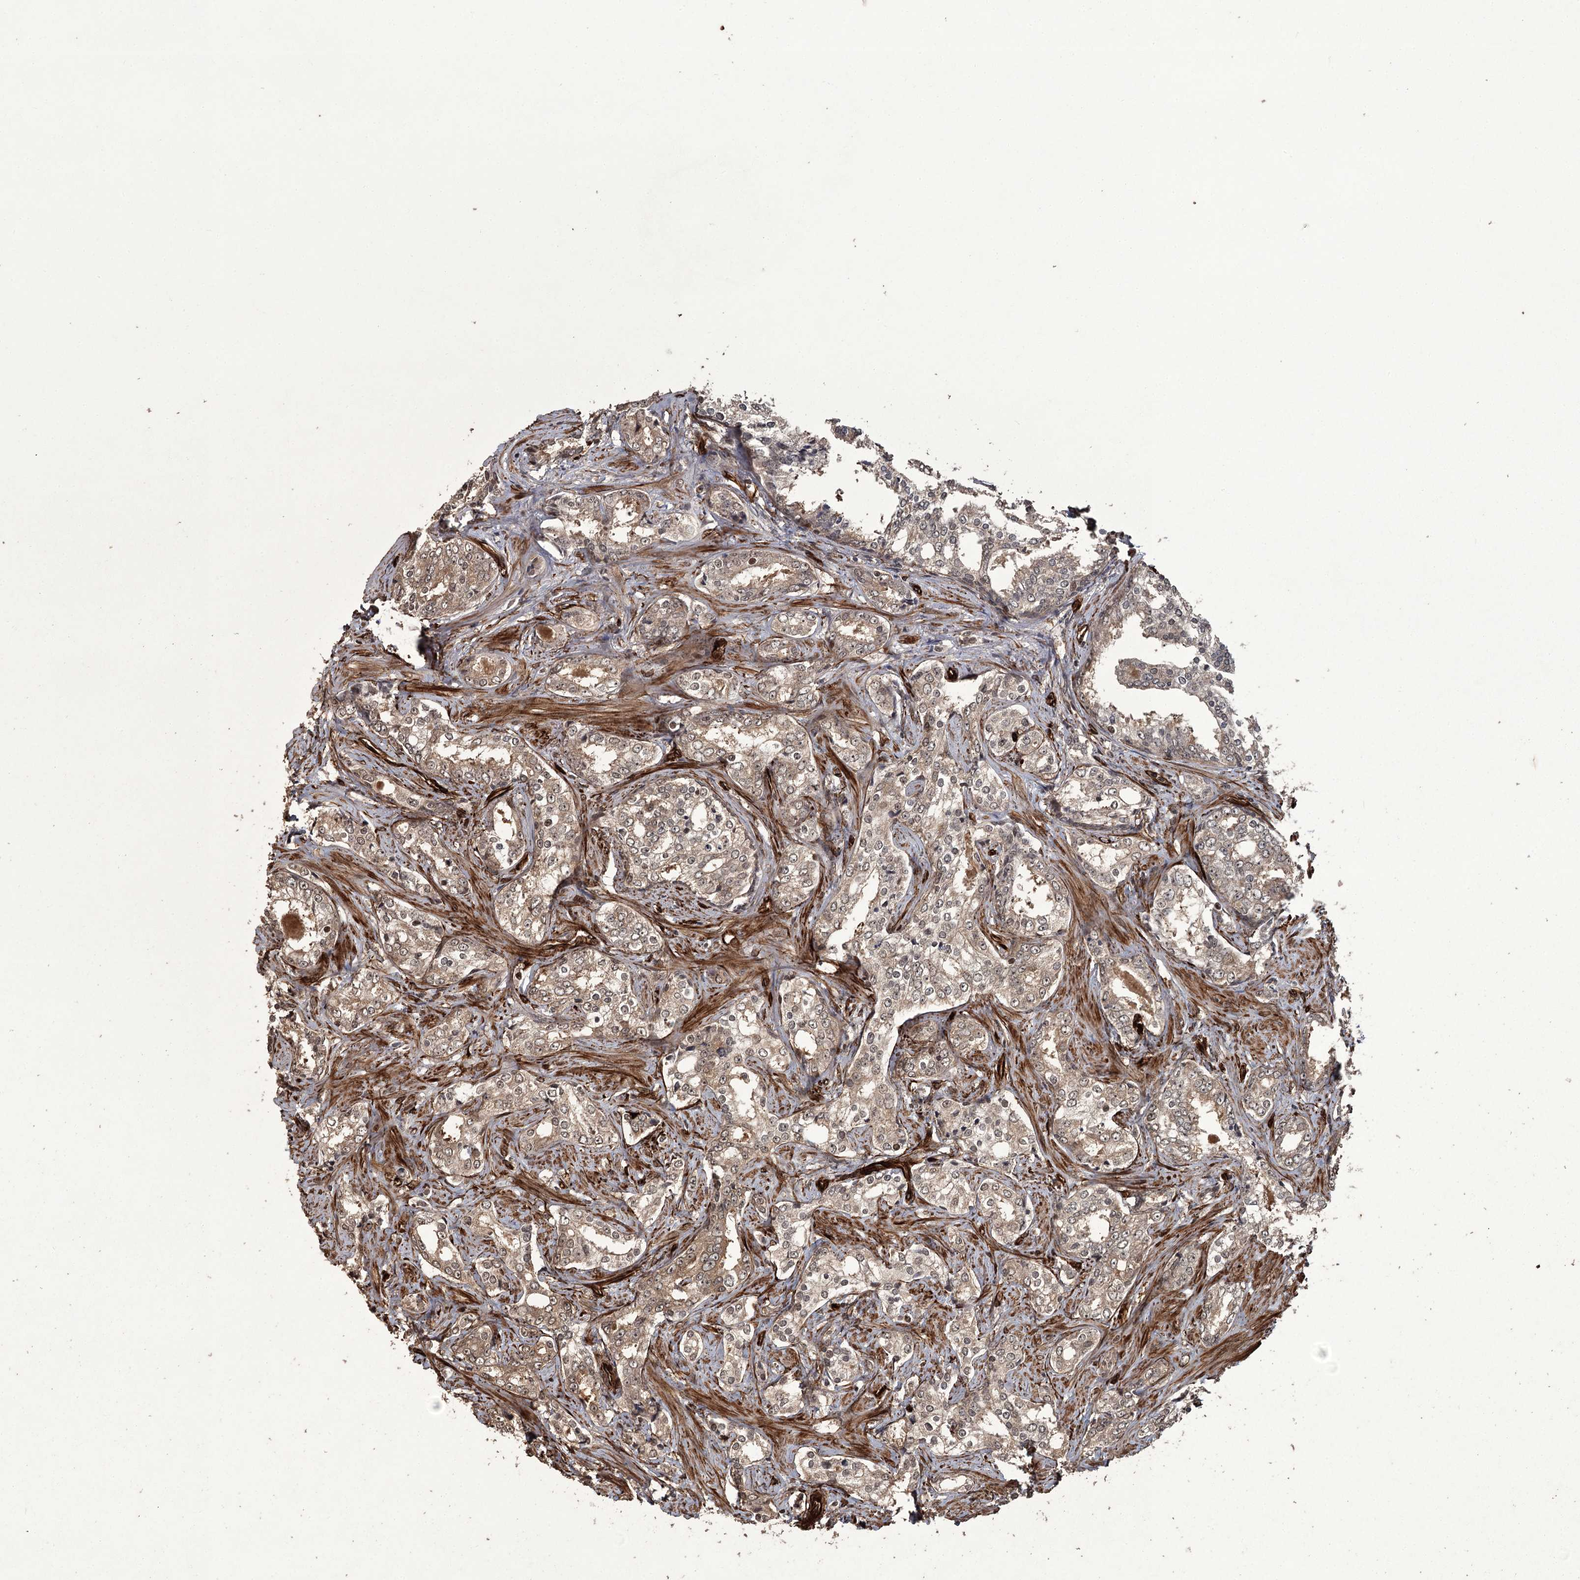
{"staining": {"intensity": "weak", "quantity": ">75%", "location": "cytoplasmic/membranous"}, "tissue": "prostate cancer", "cell_type": "Tumor cells", "image_type": "cancer", "snomed": [{"axis": "morphology", "description": "Adenocarcinoma, High grade"}, {"axis": "topography", "description": "Prostate"}], "caption": "A photomicrograph of prostate cancer (high-grade adenocarcinoma) stained for a protein displays weak cytoplasmic/membranous brown staining in tumor cells.", "gene": "RPAP3", "patient": {"sex": "male", "age": 66}}